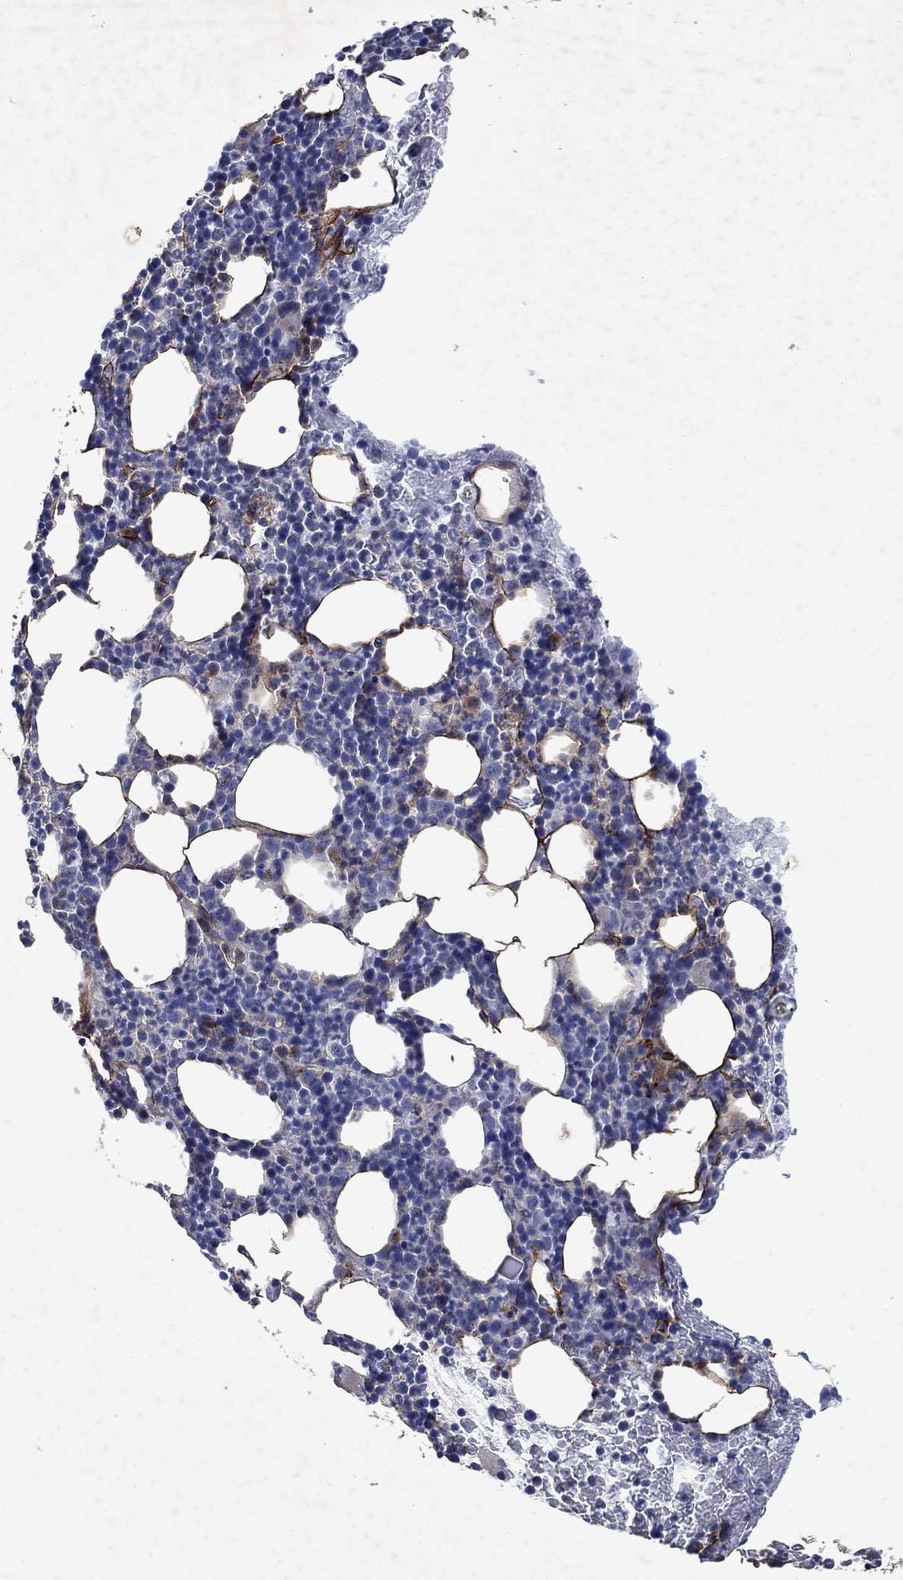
{"staining": {"intensity": "negative", "quantity": "none", "location": "none"}, "tissue": "bone marrow", "cell_type": "Hematopoietic cells", "image_type": "normal", "snomed": [{"axis": "morphology", "description": "Normal tissue, NOS"}, {"axis": "topography", "description": "Bone marrow"}], "caption": "Unremarkable bone marrow was stained to show a protein in brown. There is no significant expression in hematopoietic cells. (Immunohistochemistry (ihc), brightfield microscopy, high magnification).", "gene": "COL4A2", "patient": {"sex": "male", "age": 72}}